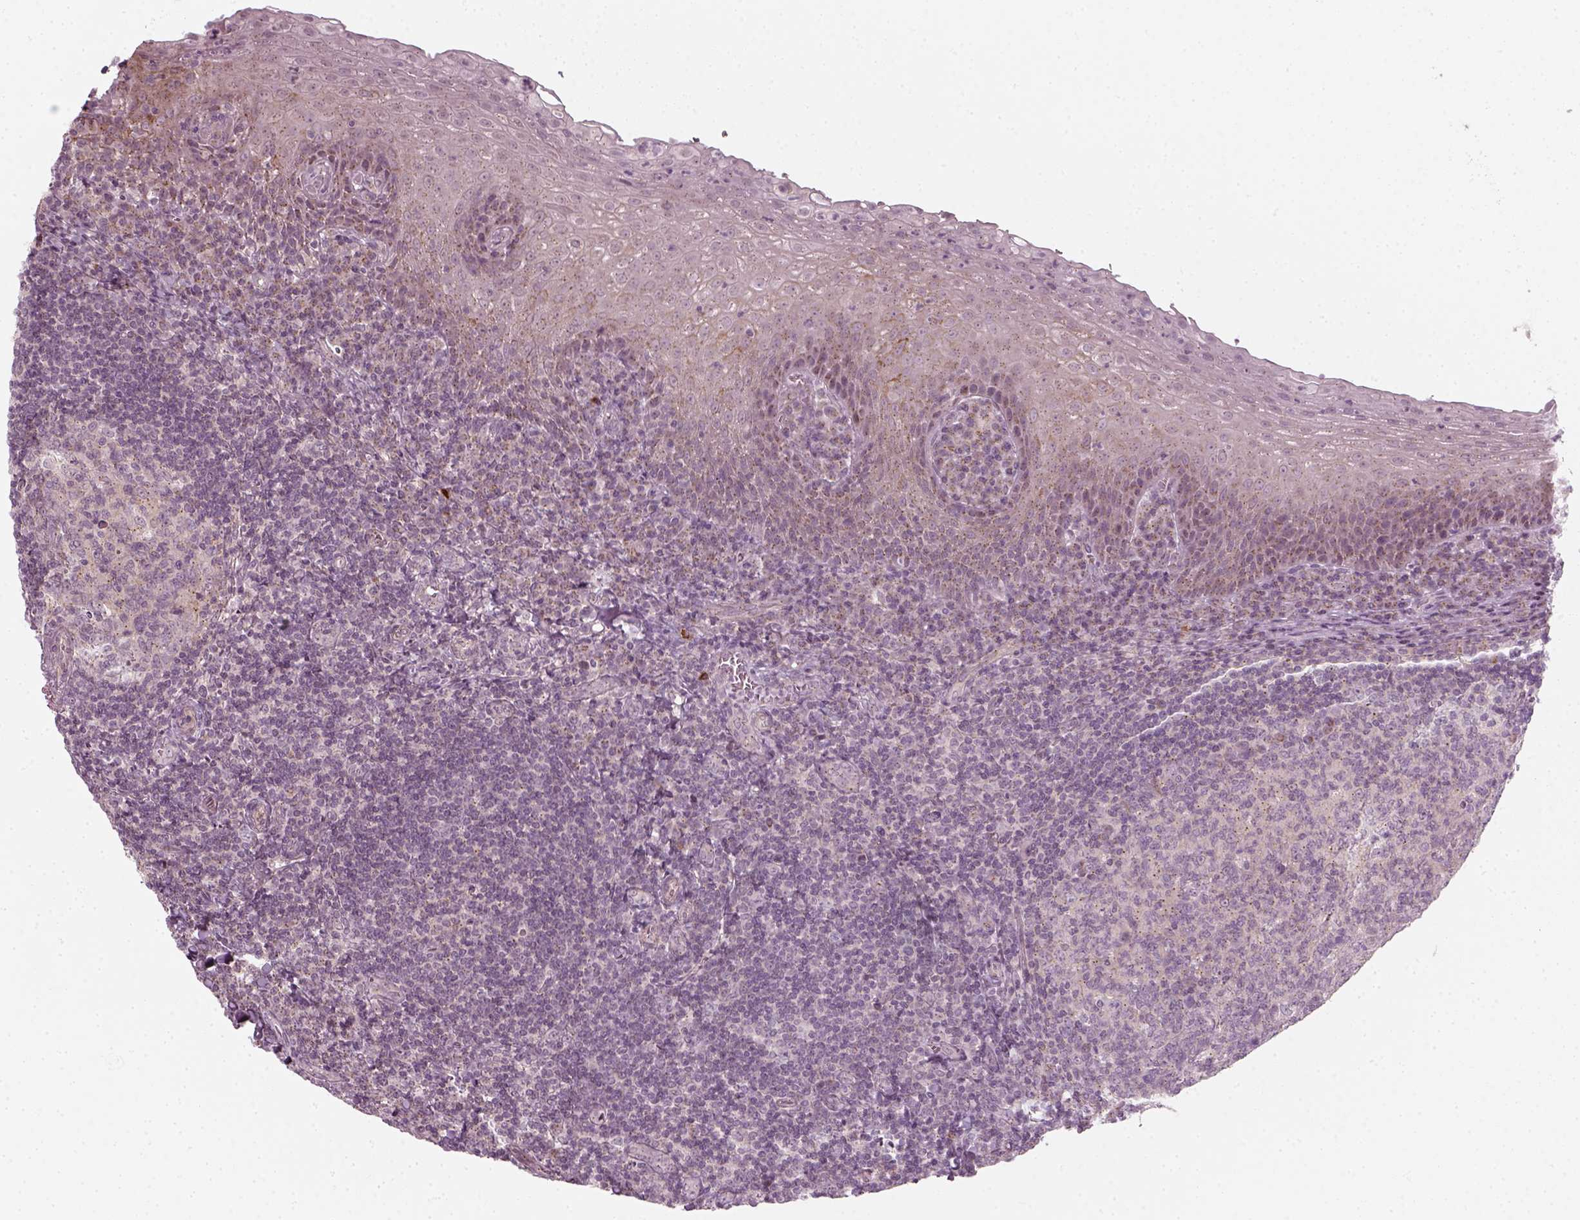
{"staining": {"intensity": "negative", "quantity": "none", "location": "none"}, "tissue": "tonsil", "cell_type": "Germinal center cells", "image_type": "normal", "snomed": [{"axis": "morphology", "description": "Normal tissue, NOS"}, {"axis": "morphology", "description": "Inflammation, NOS"}, {"axis": "topography", "description": "Tonsil"}], "caption": "Immunohistochemistry micrograph of benign tonsil: human tonsil stained with DAB displays no significant protein staining in germinal center cells.", "gene": "MLIP", "patient": {"sex": "female", "age": 31}}